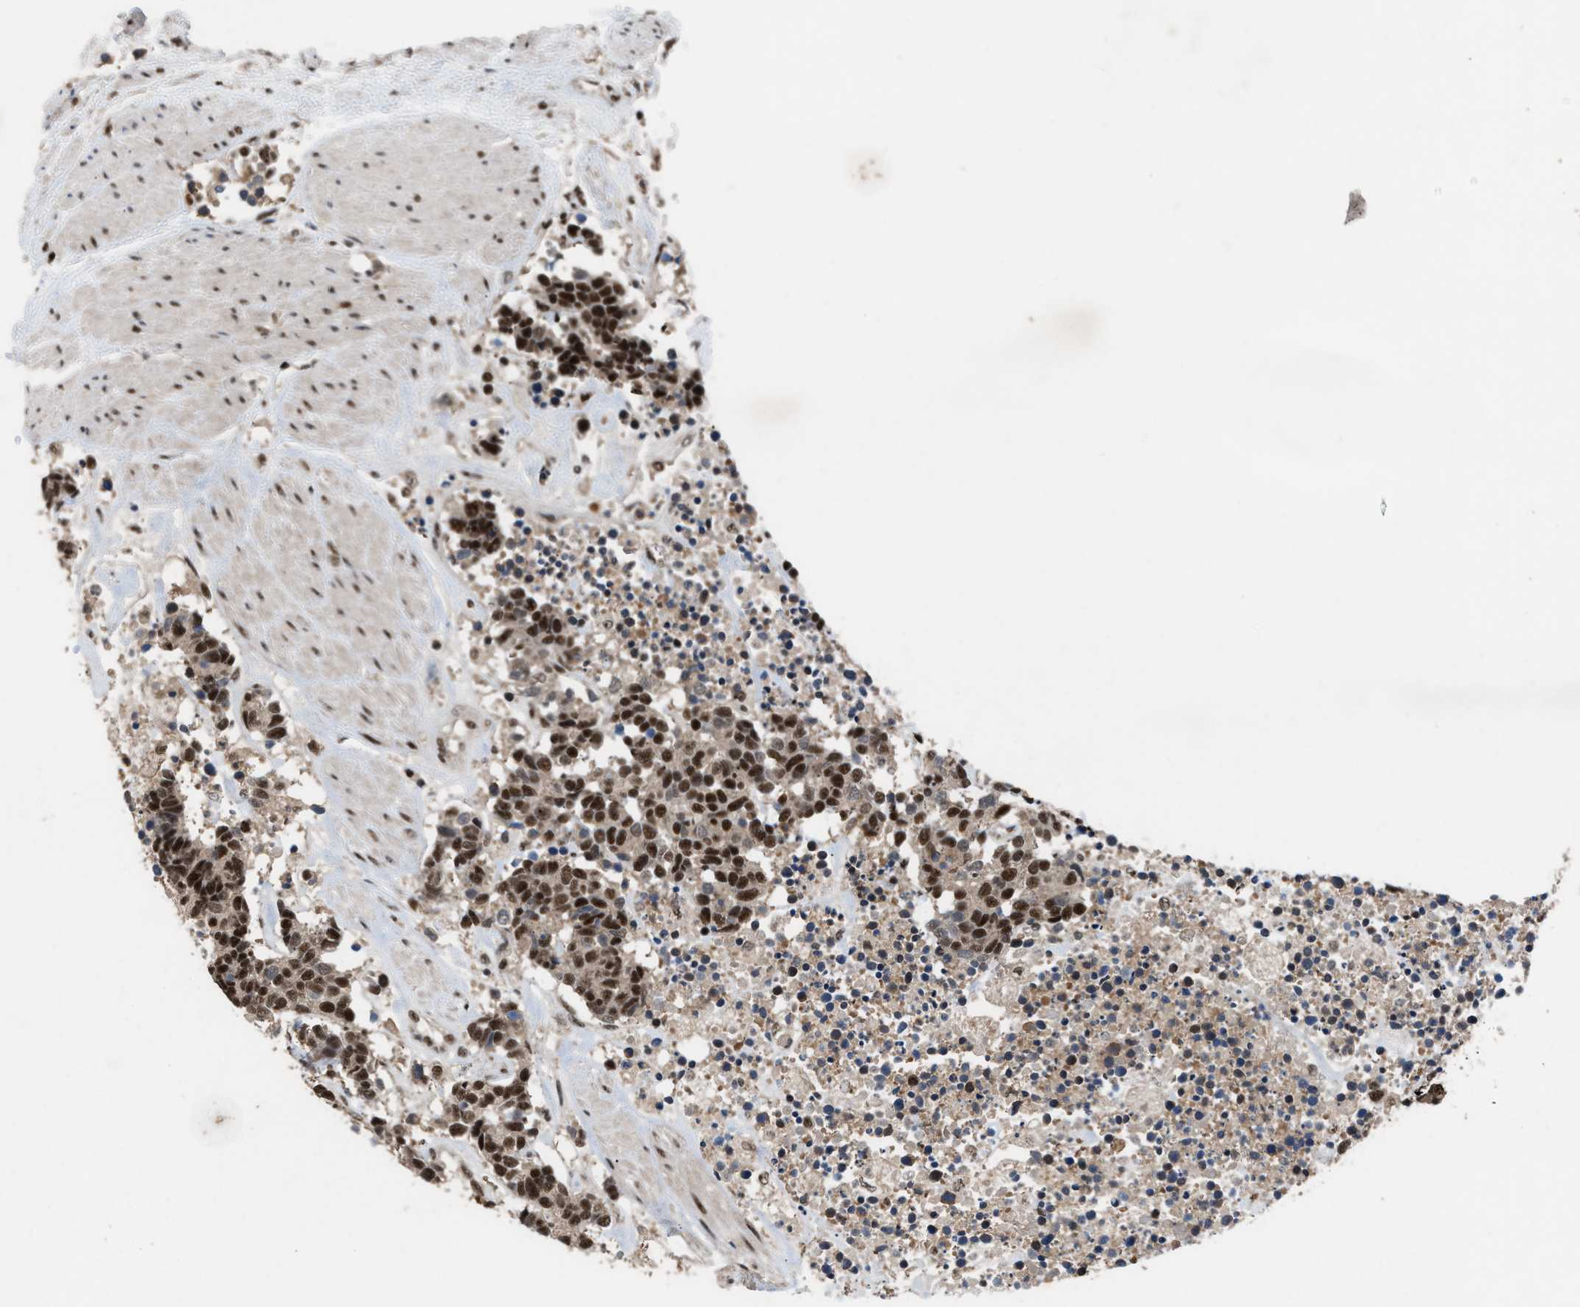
{"staining": {"intensity": "strong", "quantity": ">75%", "location": "nuclear"}, "tissue": "carcinoid", "cell_type": "Tumor cells", "image_type": "cancer", "snomed": [{"axis": "morphology", "description": "Carcinoma, NOS"}, {"axis": "morphology", "description": "Carcinoid, malignant, NOS"}, {"axis": "topography", "description": "Urinary bladder"}], "caption": "The micrograph displays a brown stain indicating the presence of a protein in the nuclear of tumor cells in carcinoid.", "gene": "PRPF4", "patient": {"sex": "male", "age": 57}}